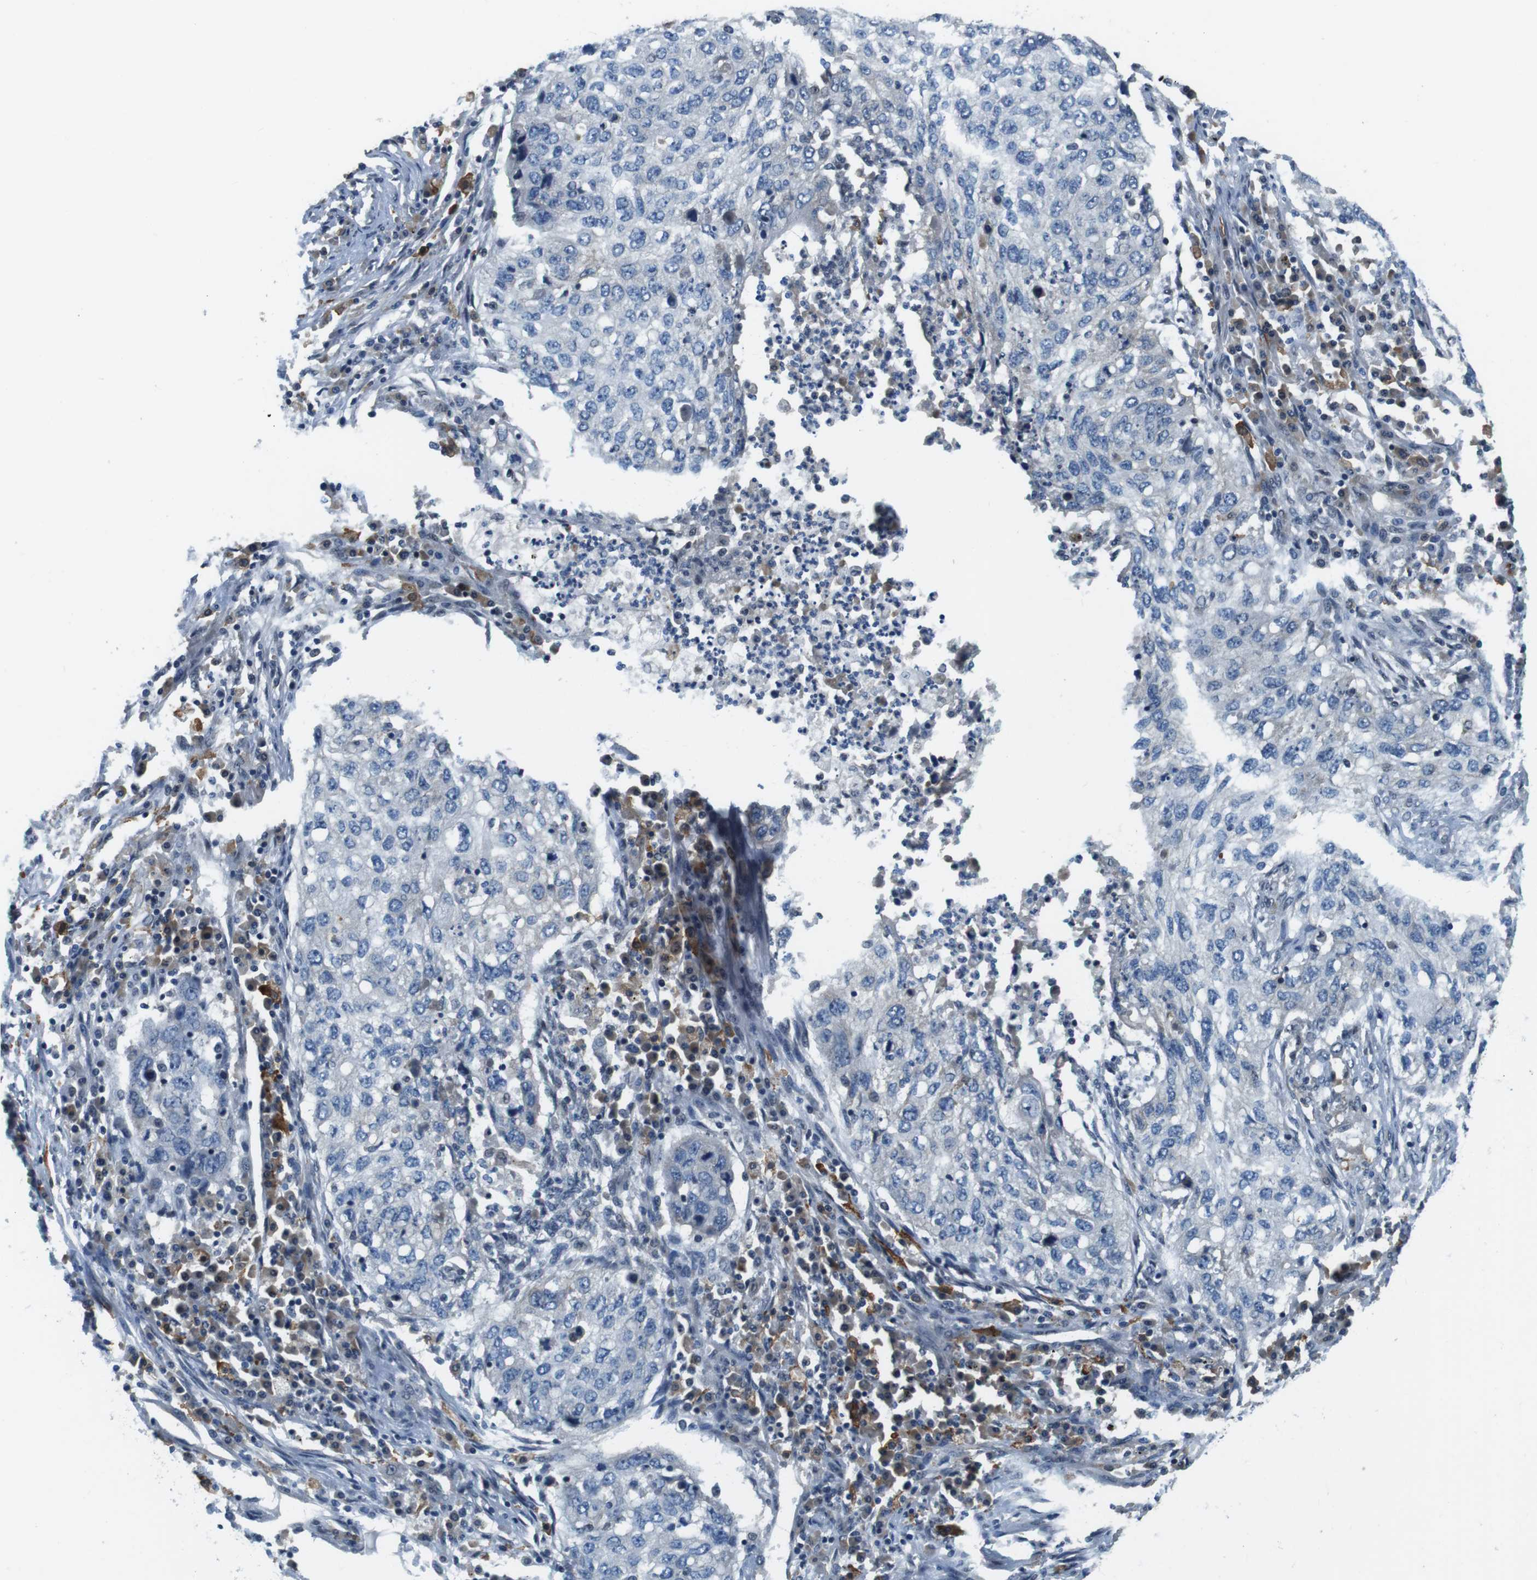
{"staining": {"intensity": "negative", "quantity": "none", "location": "none"}, "tissue": "lung cancer", "cell_type": "Tumor cells", "image_type": "cancer", "snomed": [{"axis": "morphology", "description": "Squamous cell carcinoma, NOS"}, {"axis": "topography", "description": "Lung"}], "caption": "An IHC histopathology image of lung squamous cell carcinoma is shown. There is no staining in tumor cells of lung squamous cell carcinoma.", "gene": "CD163L1", "patient": {"sex": "female", "age": 63}}